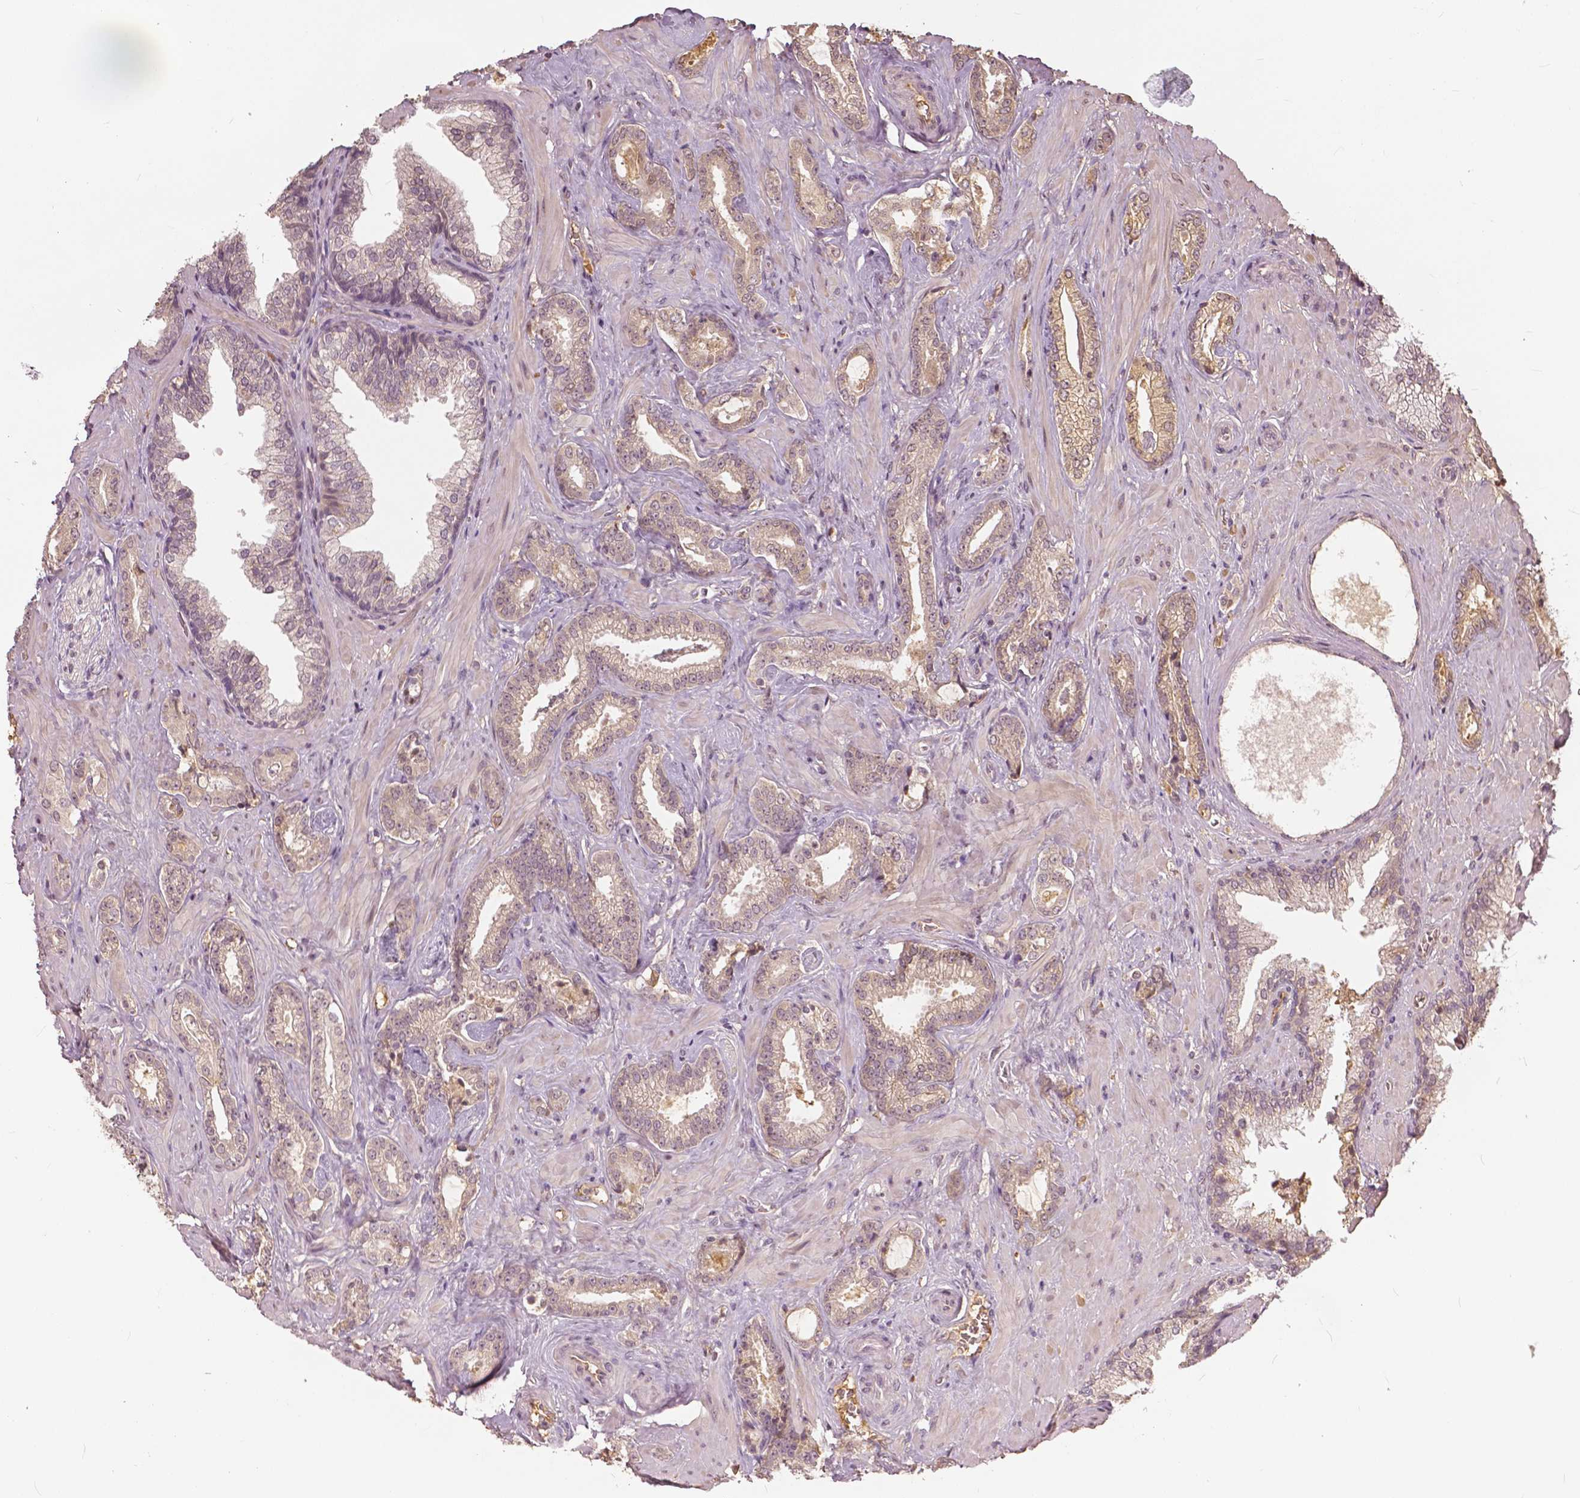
{"staining": {"intensity": "weak", "quantity": "25%-75%", "location": "cytoplasmic/membranous,nuclear"}, "tissue": "prostate cancer", "cell_type": "Tumor cells", "image_type": "cancer", "snomed": [{"axis": "morphology", "description": "Adenocarcinoma, Low grade"}, {"axis": "topography", "description": "Prostate"}], "caption": "Human prostate cancer stained with a protein marker demonstrates weak staining in tumor cells.", "gene": "ANGPTL4", "patient": {"sex": "male", "age": 61}}